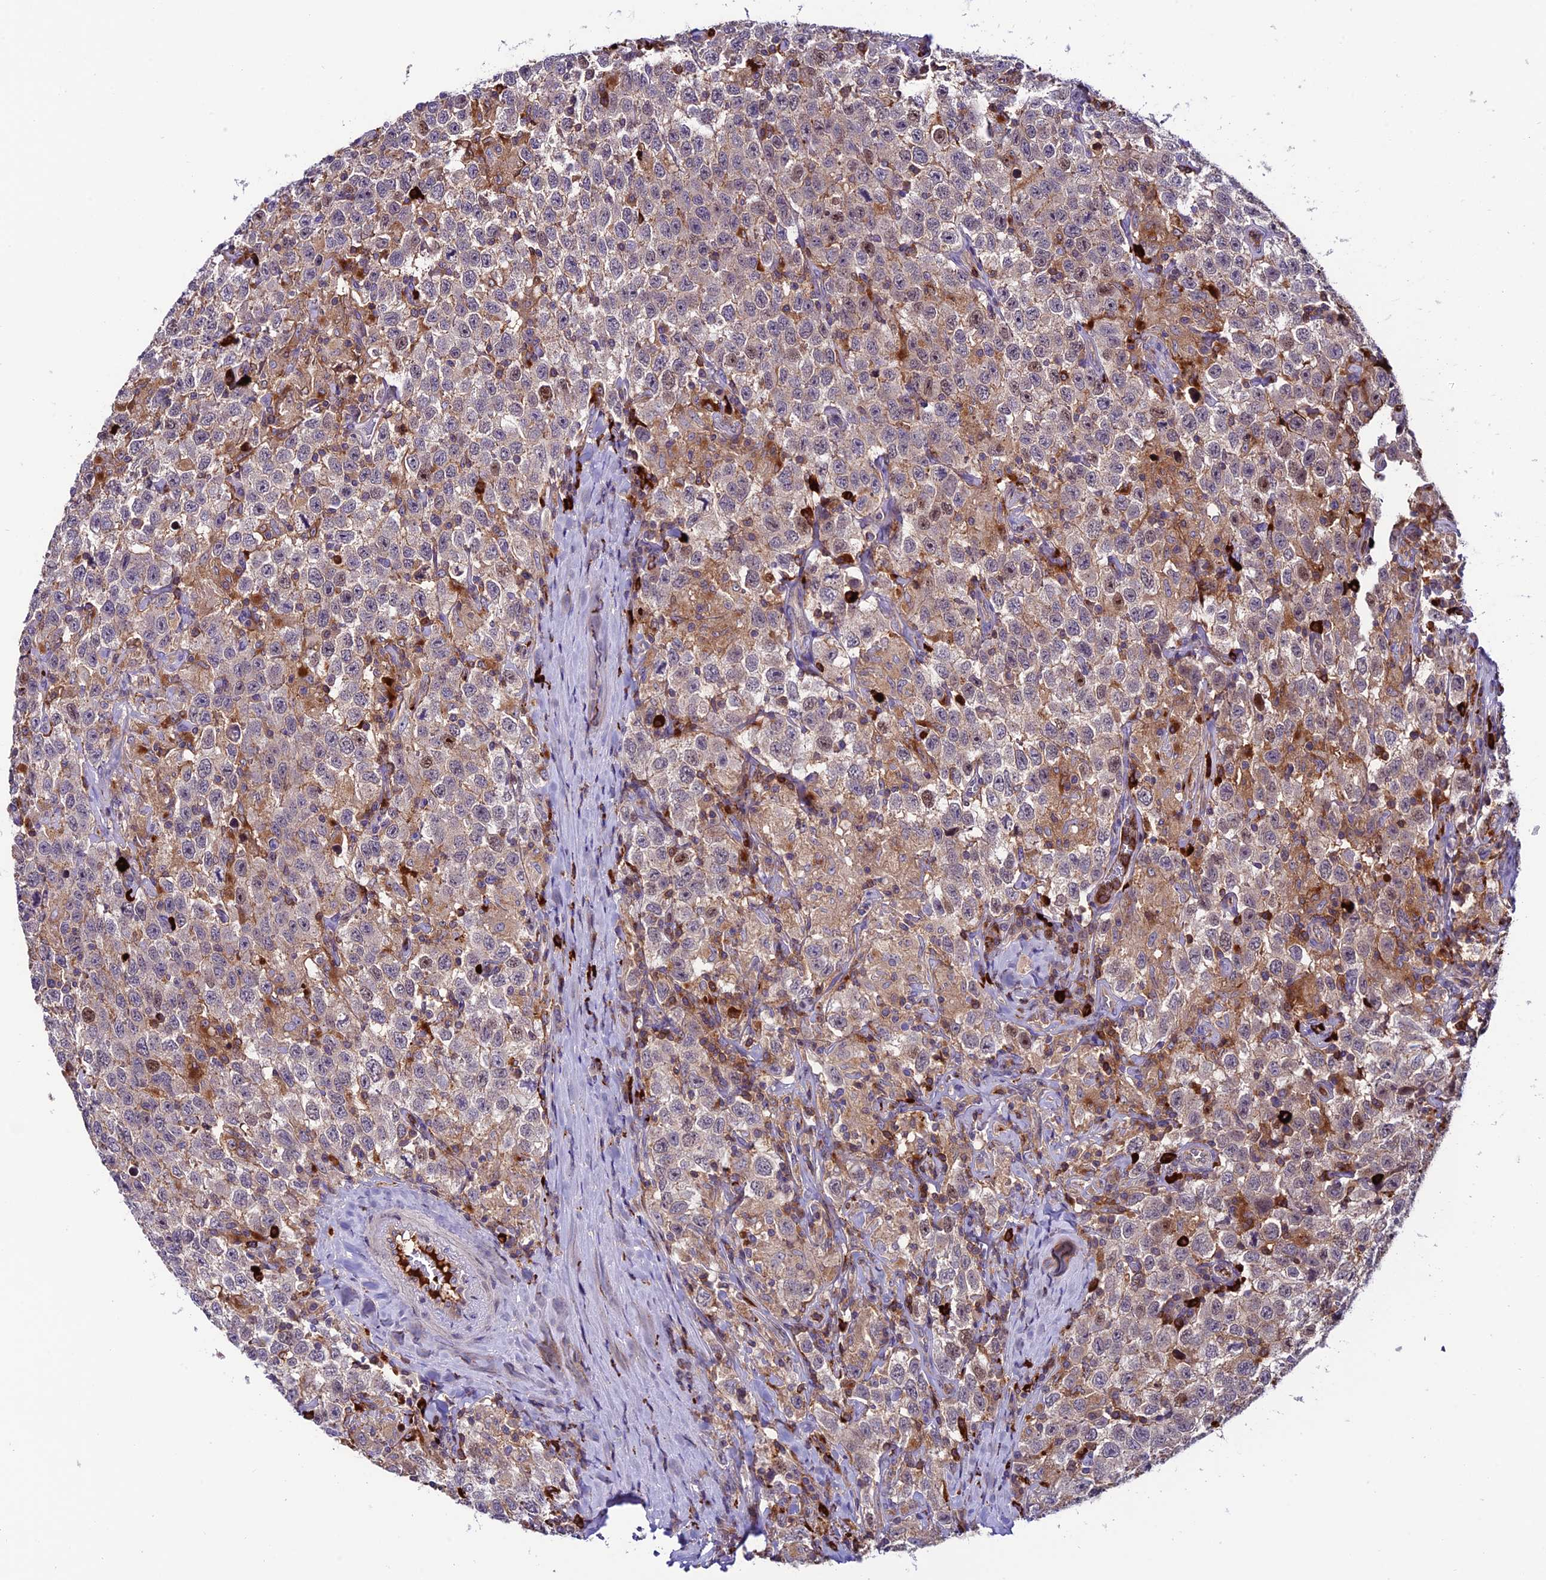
{"staining": {"intensity": "weak", "quantity": "25%-75%", "location": "cytoplasmic/membranous"}, "tissue": "testis cancer", "cell_type": "Tumor cells", "image_type": "cancer", "snomed": [{"axis": "morphology", "description": "Seminoma, NOS"}, {"axis": "topography", "description": "Testis"}], "caption": "A brown stain highlights weak cytoplasmic/membranous expression of a protein in testis seminoma tumor cells.", "gene": "ARHGEF18", "patient": {"sex": "male", "age": 41}}